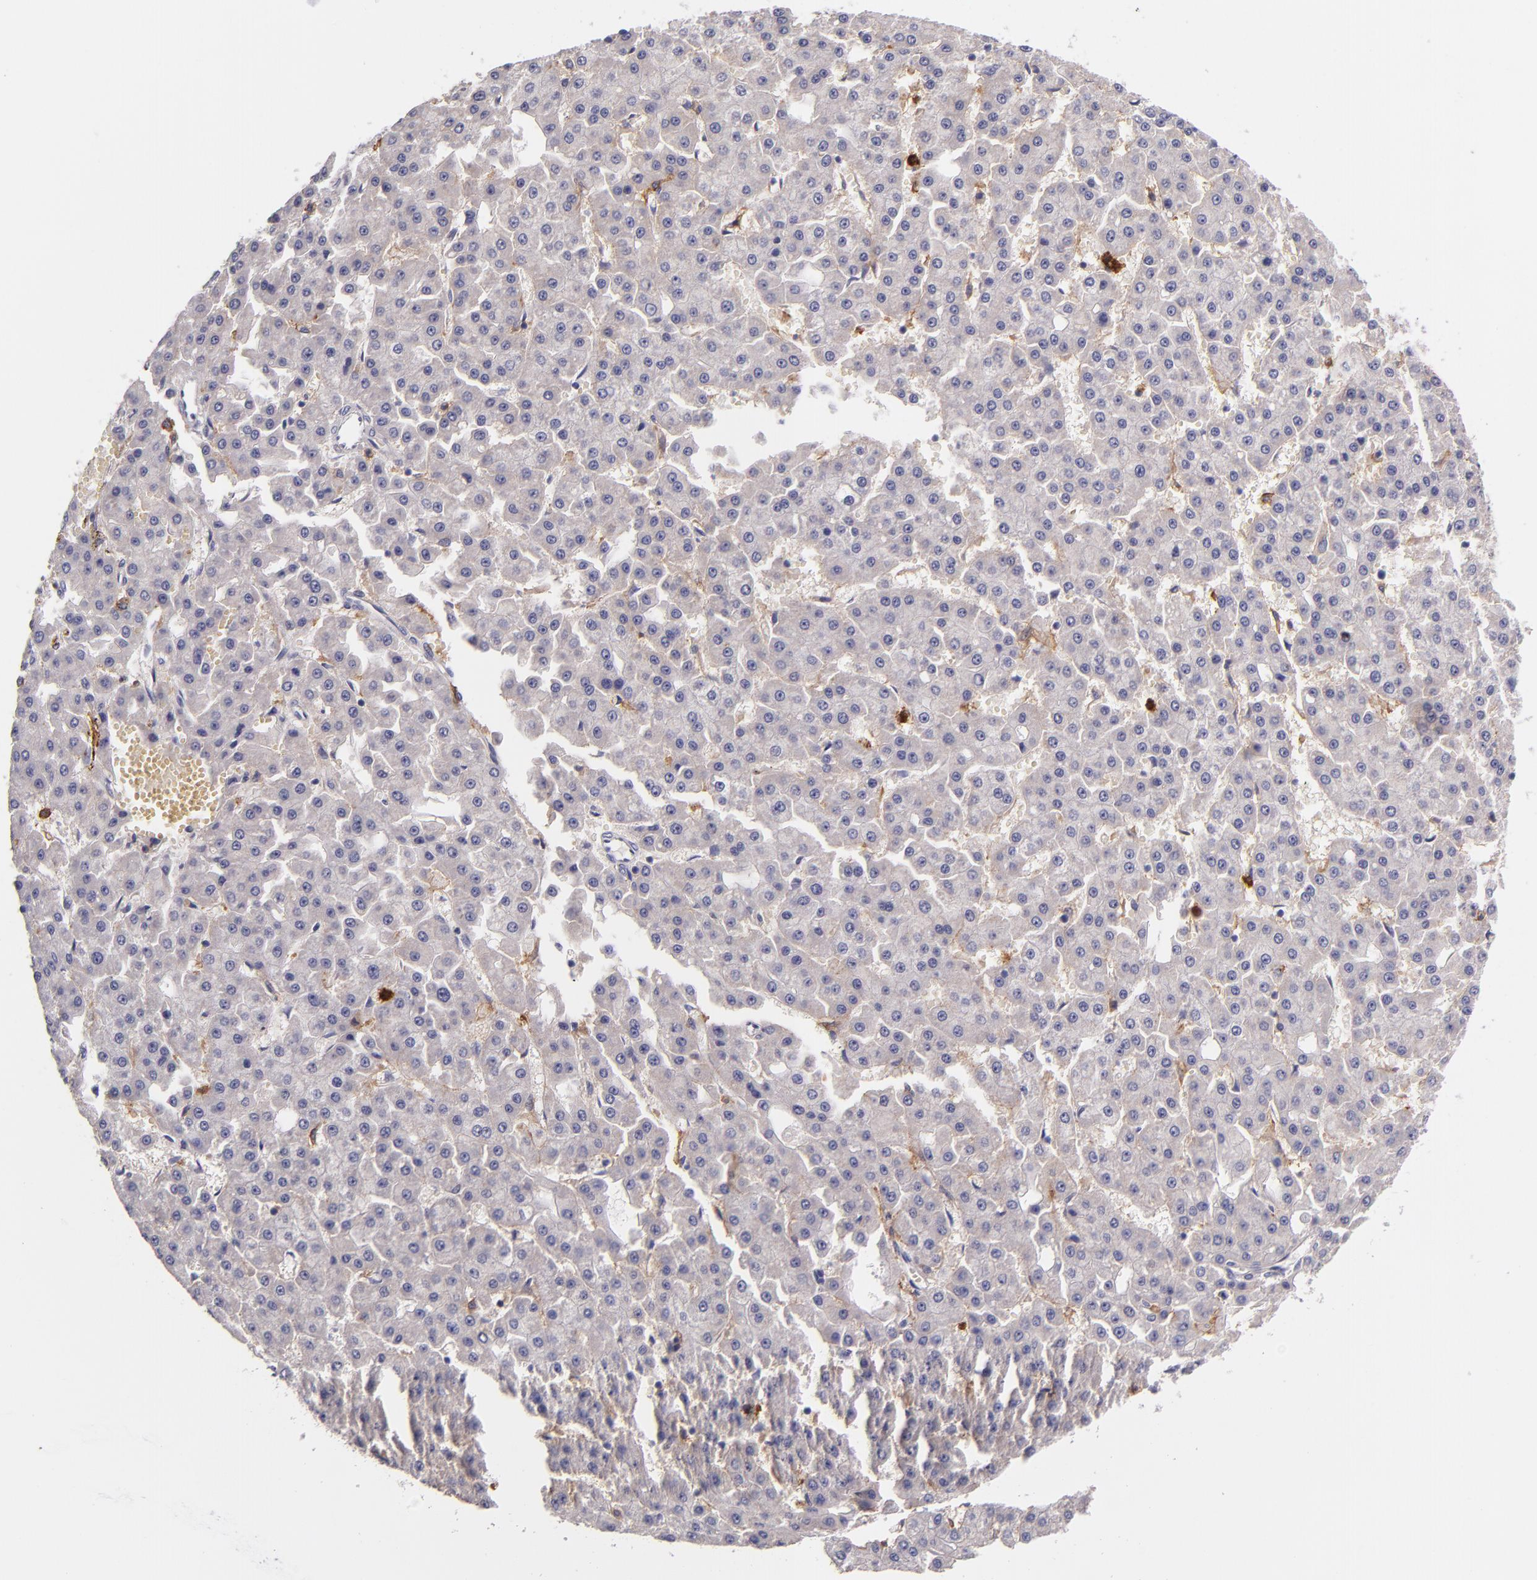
{"staining": {"intensity": "negative", "quantity": "none", "location": "none"}, "tissue": "liver cancer", "cell_type": "Tumor cells", "image_type": "cancer", "snomed": [{"axis": "morphology", "description": "Carcinoma, Hepatocellular, NOS"}, {"axis": "topography", "description": "Liver"}], "caption": "This is an immunohistochemistry (IHC) micrograph of liver hepatocellular carcinoma. There is no expression in tumor cells.", "gene": "C5AR1", "patient": {"sex": "male", "age": 47}}